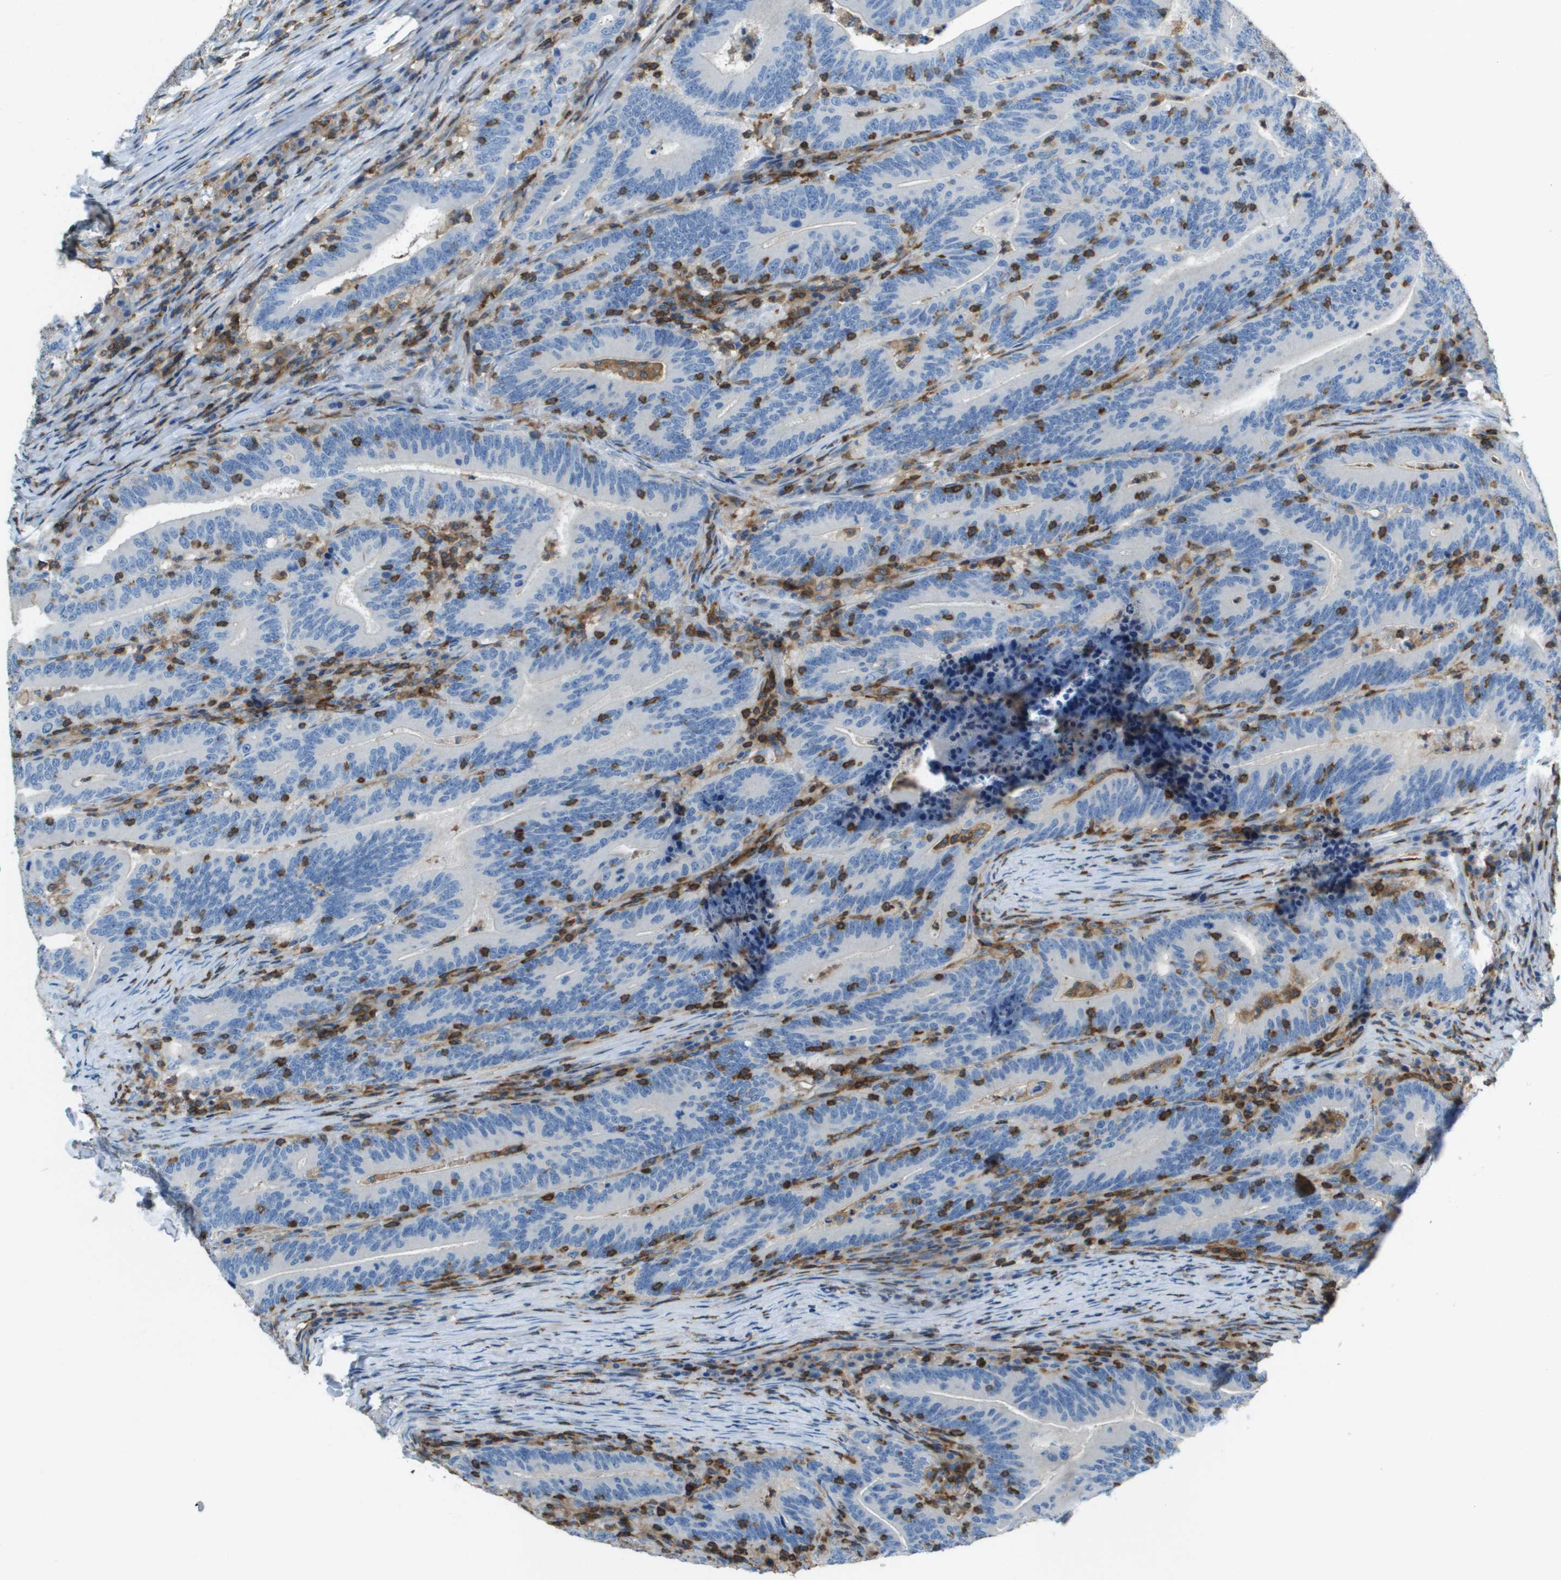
{"staining": {"intensity": "negative", "quantity": "none", "location": "none"}, "tissue": "colorectal cancer", "cell_type": "Tumor cells", "image_type": "cancer", "snomed": [{"axis": "morphology", "description": "Adenocarcinoma, NOS"}, {"axis": "topography", "description": "Colon"}], "caption": "This is an immunohistochemistry (IHC) photomicrograph of human colorectal adenocarcinoma. There is no staining in tumor cells.", "gene": "APBB1IP", "patient": {"sex": "female", "age": 66}}